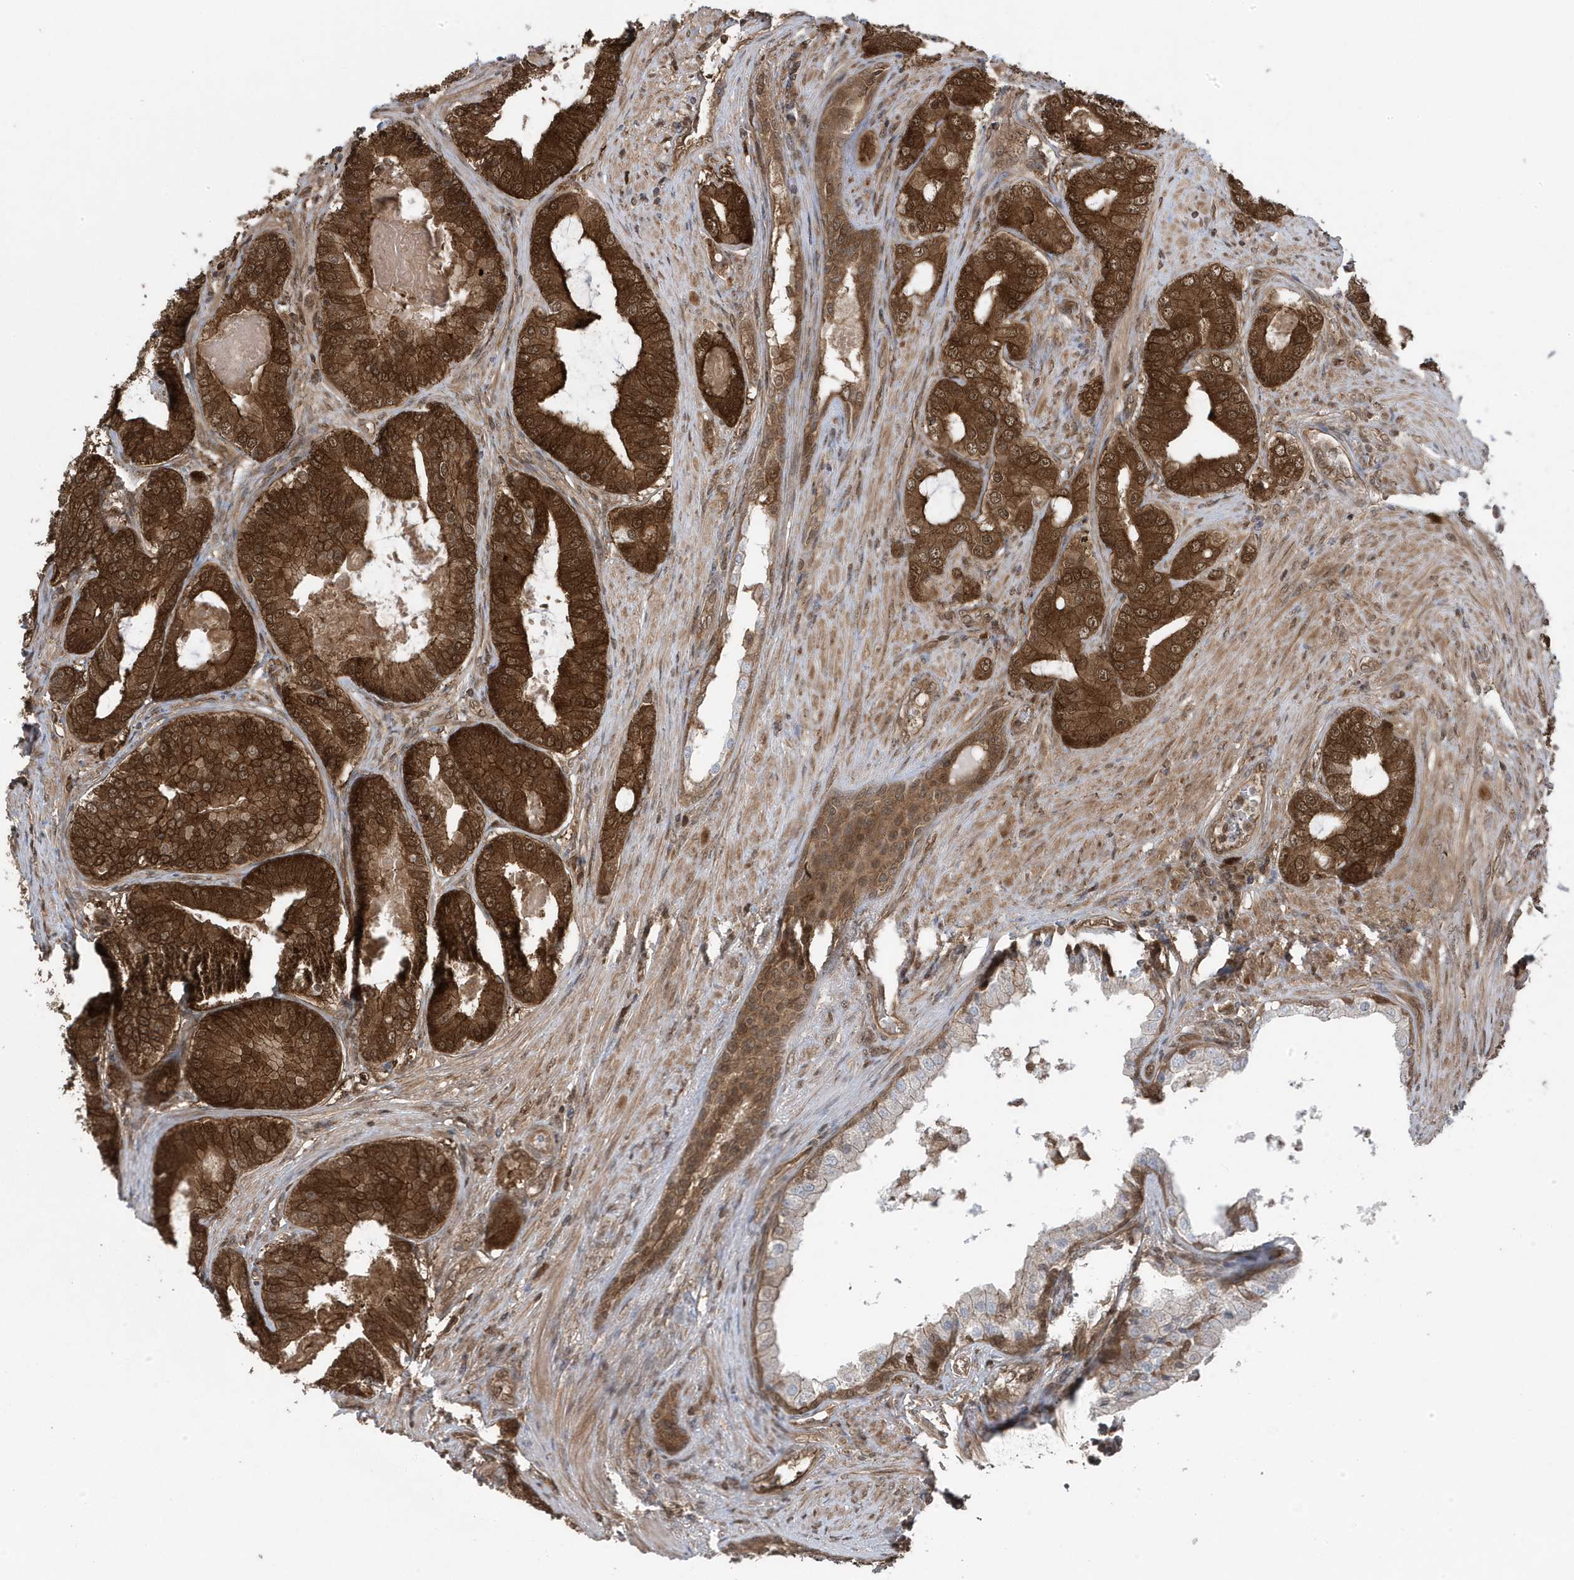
{"staining": {"intensity": "strong", "quantity": ">75%", "location": "cytoplasmic/membranous,nuclear"}, "tissue": "prostate cancer", "cell_type": "Tumor cells", "image_type": "cancer", "snomed": [{"axis": "morphology", "description": "Adenocarcinoma, High grade"}, {"axis": "topography", "description": "Prostate"}], "caption": "IHC (DAB (3,3'-diaminobenzidine)) staining of prostate adenocarcinoma (high-grade) reveals strong cytoplasmic/membranous and nuclear protein staining in approximately >75% of tumor cells.", "gene": "MAPK1IP1L", "patient": {"sex": "male", "age": 60}}